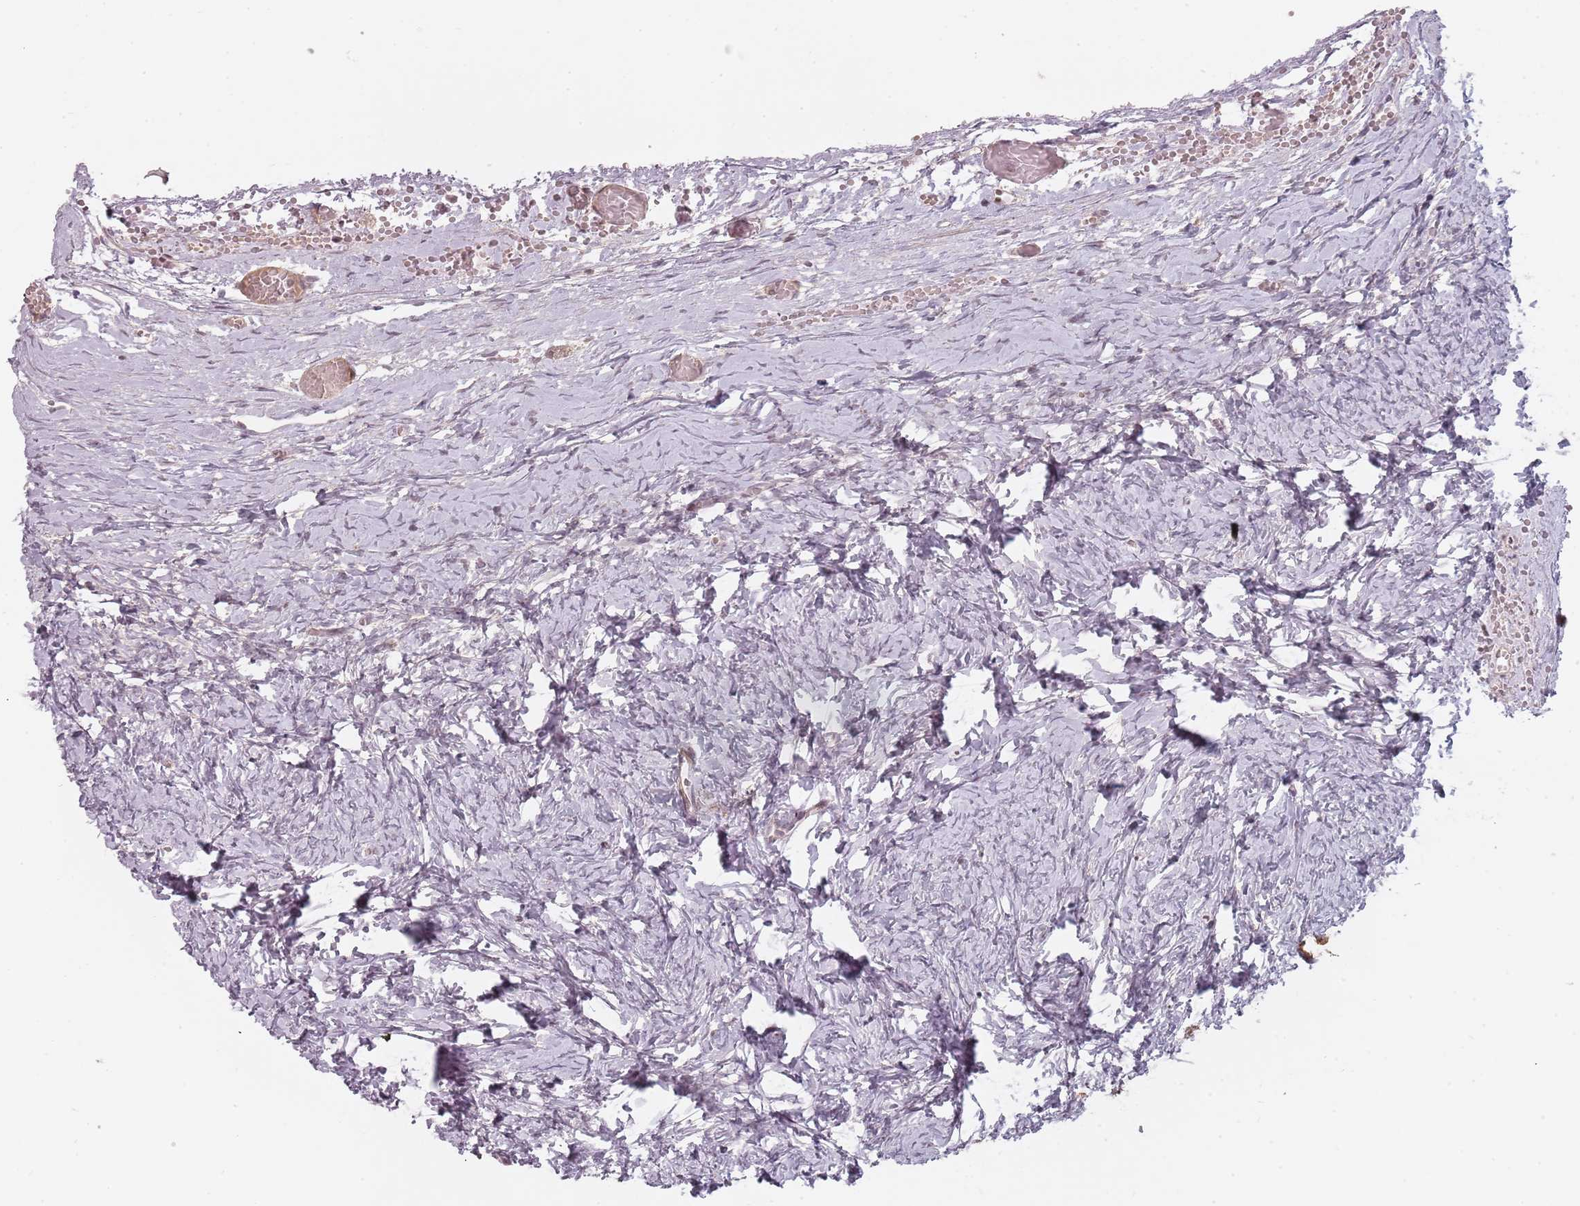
{"staining": {"intensity": "moderate", "quantity": "25%-75%", "location": "nuclear"}, "tissue": "ovary", "cell_type": "Ovarian stroma cells", "image_type": "normal", "snomed": [{"axis": "morphology", "description": "Normal tissue, NOS"}, {"axis": "topography", "description": "Ovary"}], "caption": "IHC image of benign ovary: human ovary stained using IHC demonstrates medium levels of moderate protein expression localized specifically in the nuclear of ovarian stroma cells, appearing as a nuclear brown color.", "gene": "RPS6KA2", "patient": {"sex": "female", "age": 27}}